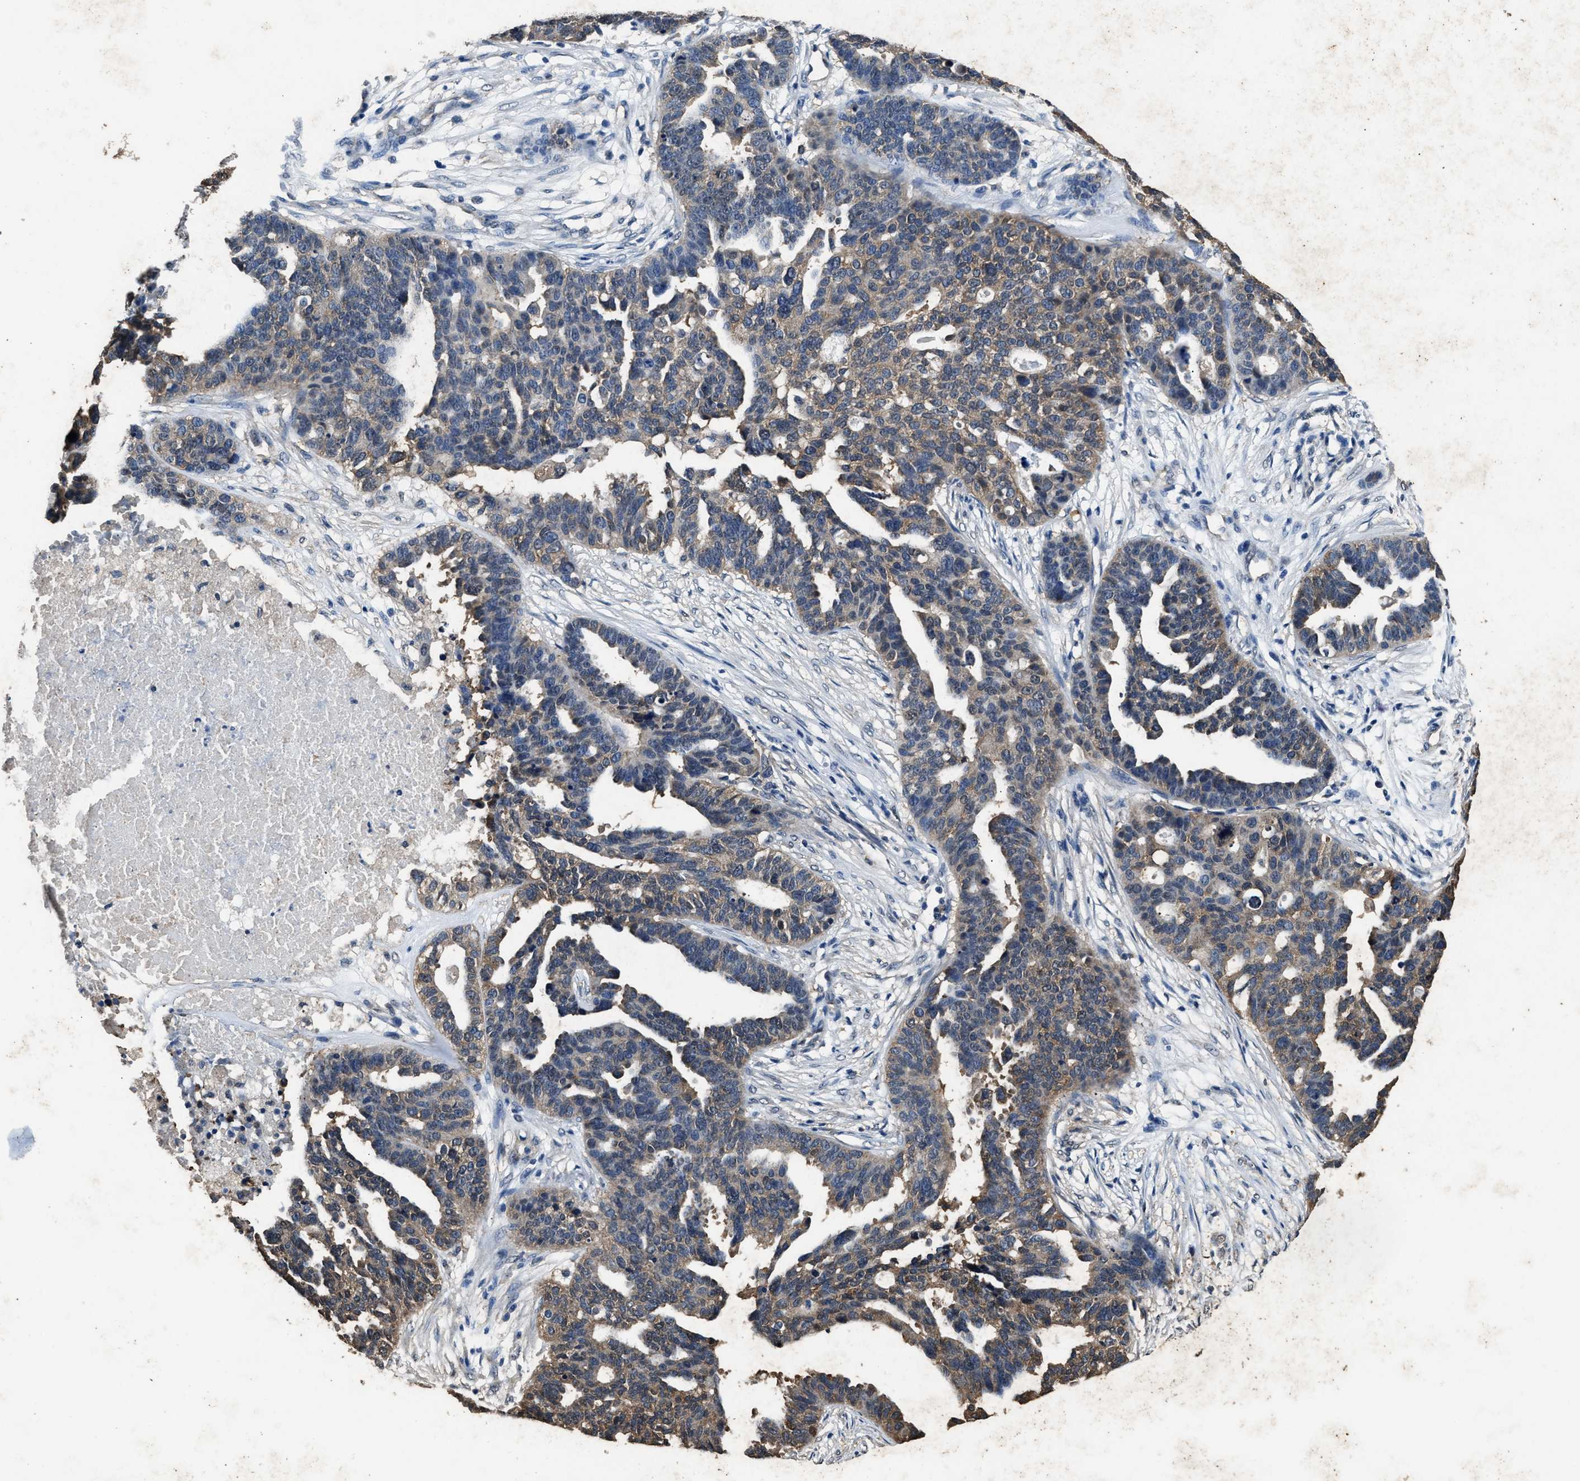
{"staining": {"intensity": "moderate", "quantity": "25%-75%", "location": "cytoplasmic/membranous"}, "tissue": "ovarian cancer", "cell_type": "Tumor cells", "image_type": "cancer", "snomed": [{"axis": "morphology", "description": "Cystadenocarcinoma, serous, NOS"}, {"axis": "topography", "description": "Ovary"}], "caption": "A brown stain highlights moderate cytoplasmic/membranous expression of a protein in human ovarian serous cystadenocarcinoma tumor cells.", "gene": "YWHAE", "patient": {"sex": "female", "age": 59}}